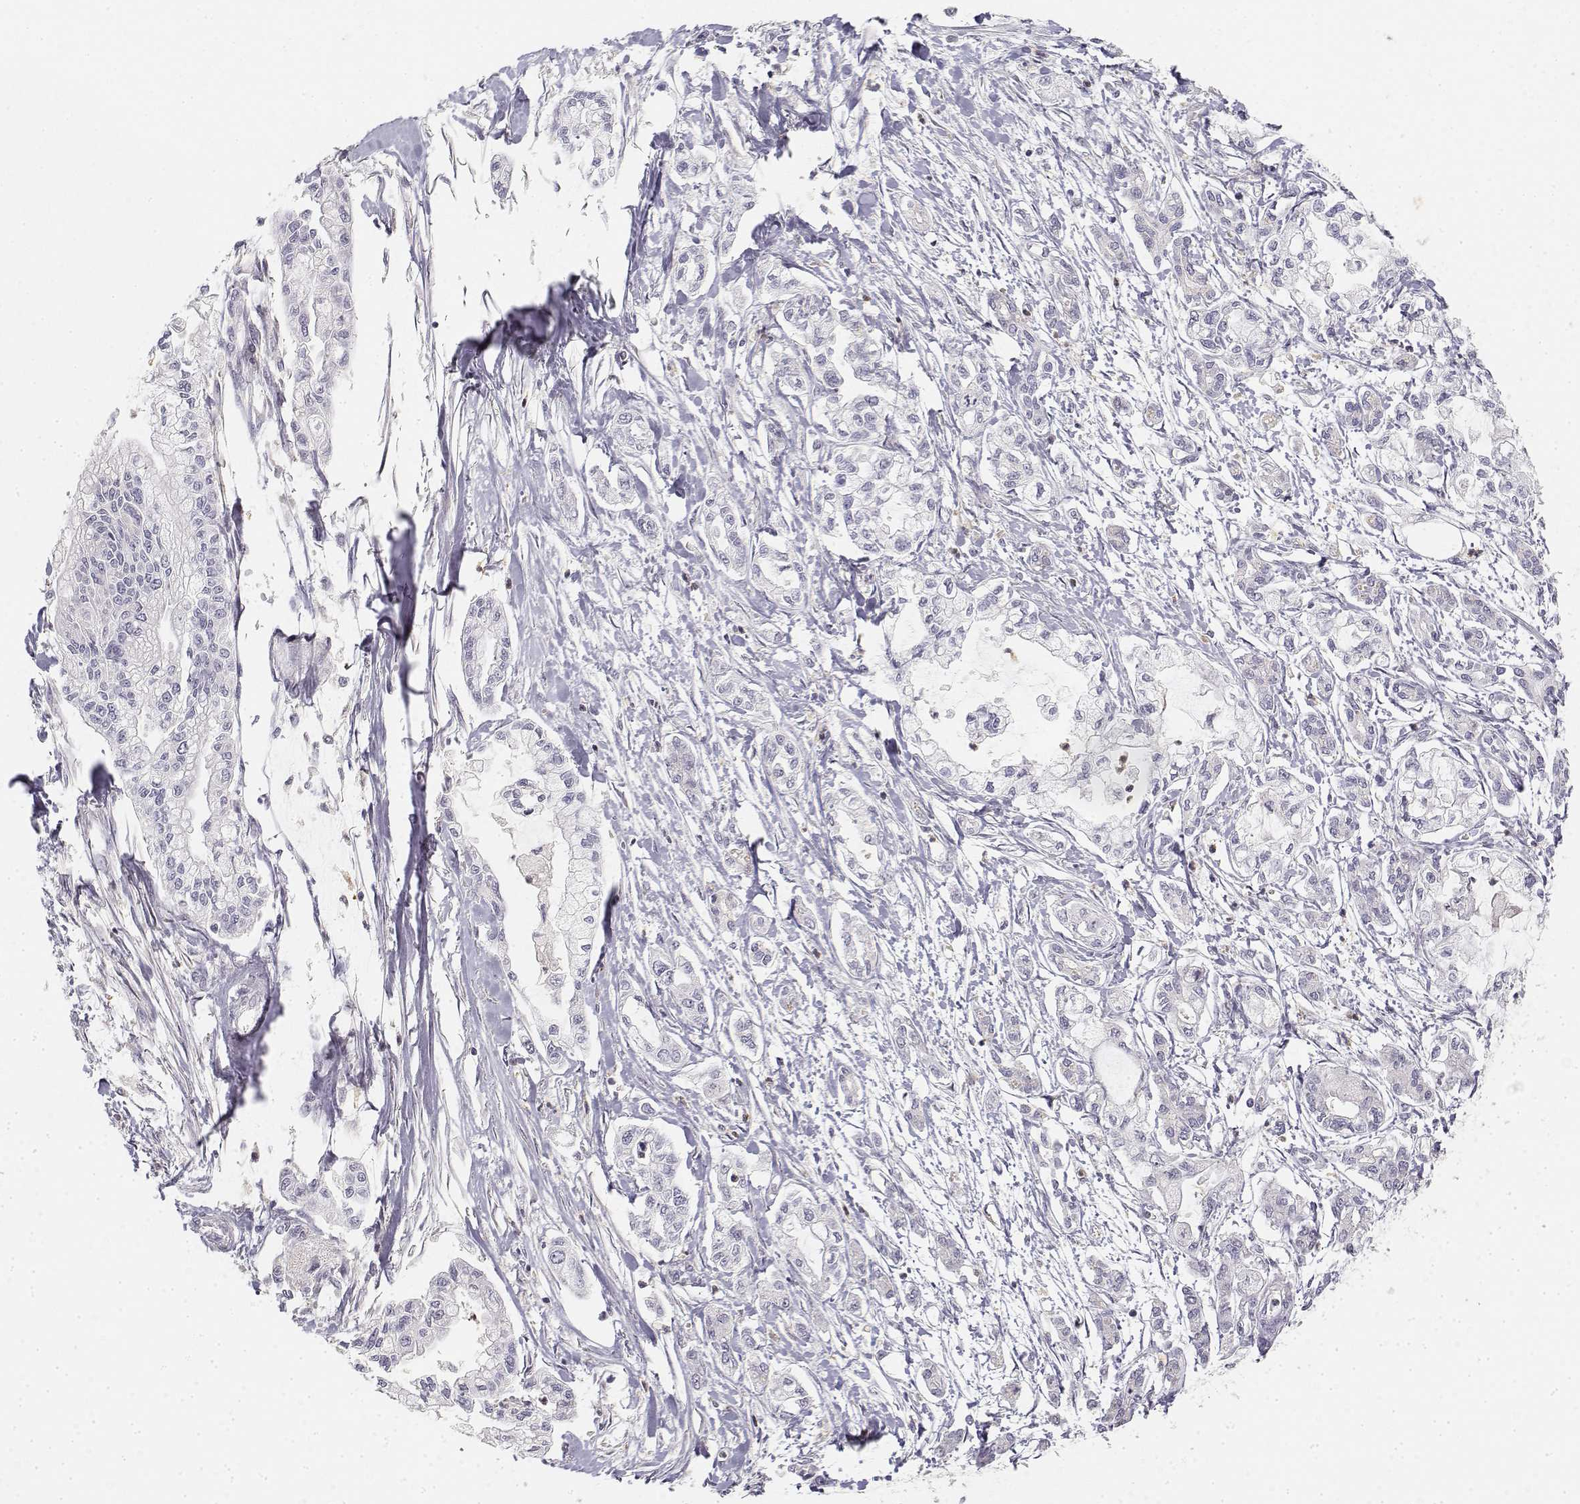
{"staining": {"intensity": "negative", "quantity": "none", "location": "none"}, "tissue": "pancreatic cancer", "cell_type": "Tumor cells", "image_type": "cancer", "snomed": [{"axis": "morphology", "description": "Adenocarcinoma, NOS"}, {"axis": "topography", "description": "Pancreas"}], "caption": "Photomicrograph shows no protein staining in tumor cells of adenocarcinoma (pancreatic) tissue. (Stains: DAB (3,3'-diaminobenzidine) IHC with hematoxylin counter stain, Microscopy: brightfield microscopy at high magnification).", "gene": "GLIPR1L2", "patient": {"sex": "male", "age": 54}}